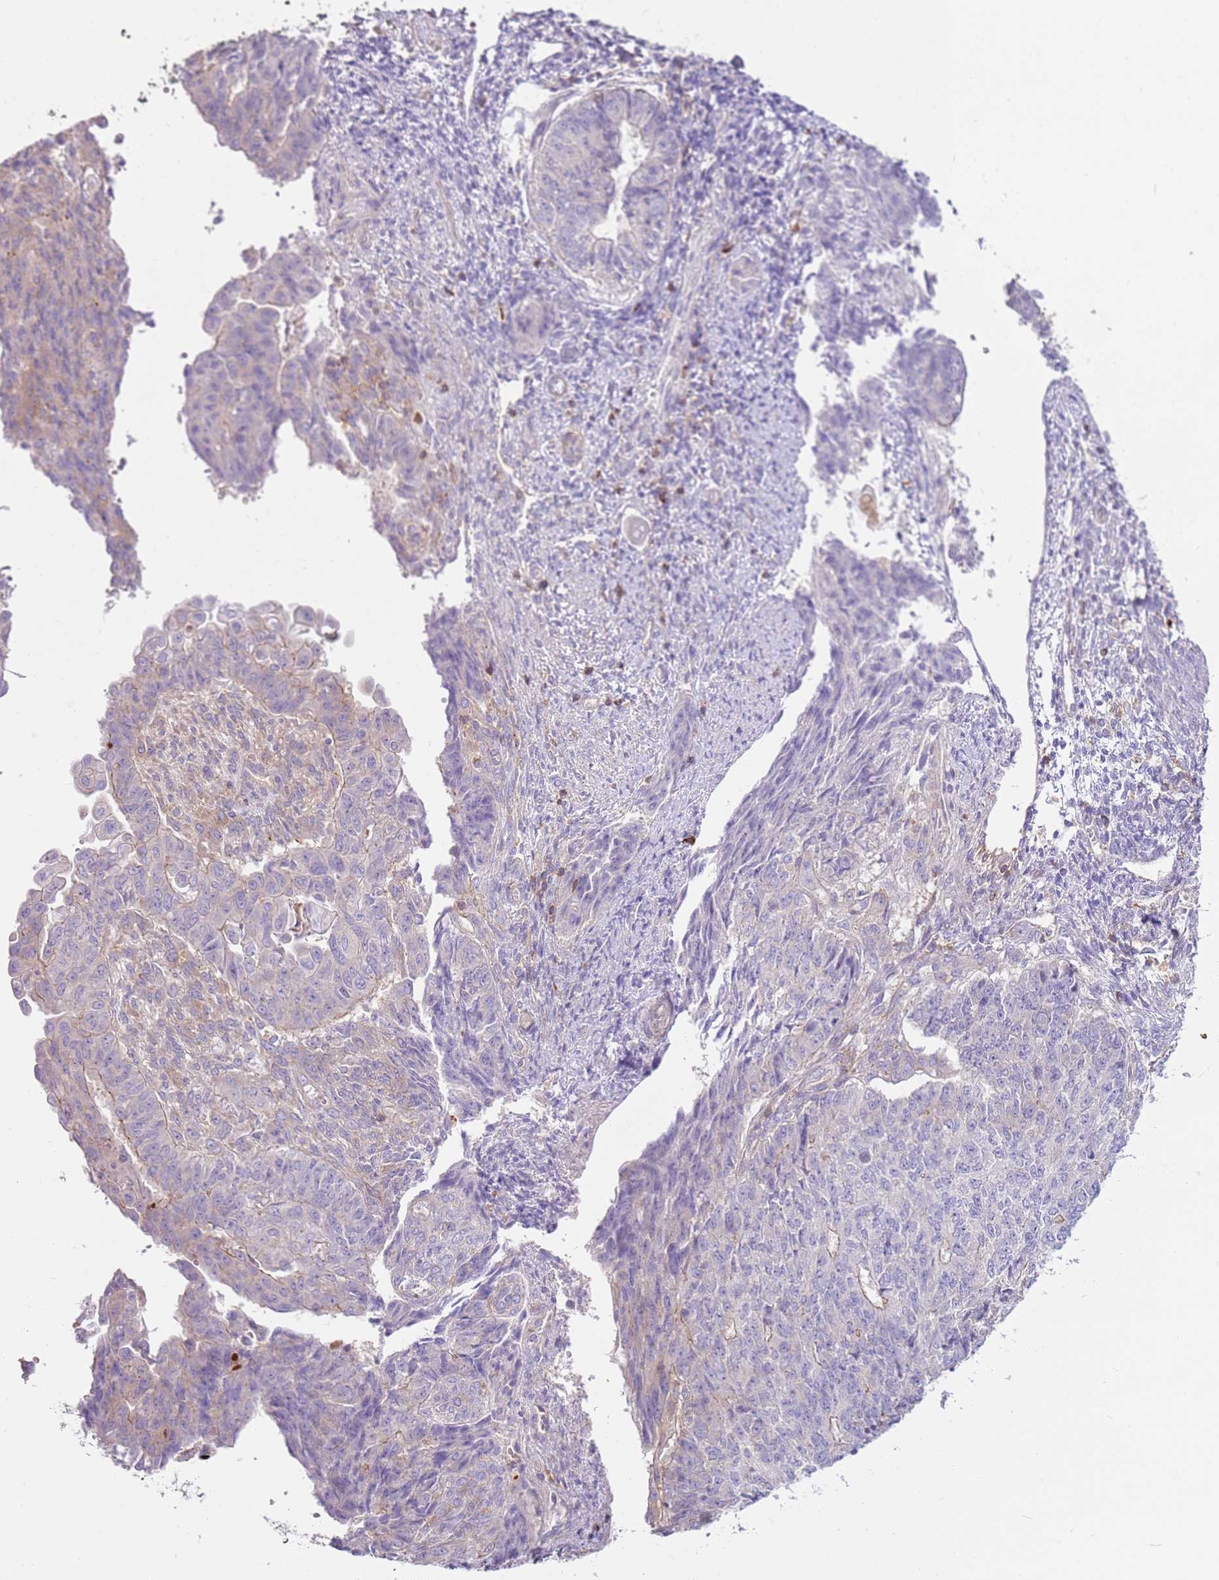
{"staining": {"intensity": "negative", "quantity": "none", "location": "none"}, "tissue": "endometrial cancer", "cell_type": "Tumor cells", "image_type": "cancer", "snomed": [{"axis": "morphology", "description": "Adenocarcinoma, NOS"}, {"axis": "topography", "description": "Endometrium"}], "caption": "Human endometrial adenocarcinoma stained for a protein using immunohistochemistry (IHC) demonstrates no positivity in tumor cells.", "gene": "FPR1", "patient": {"sex": "female", "age": 32}}